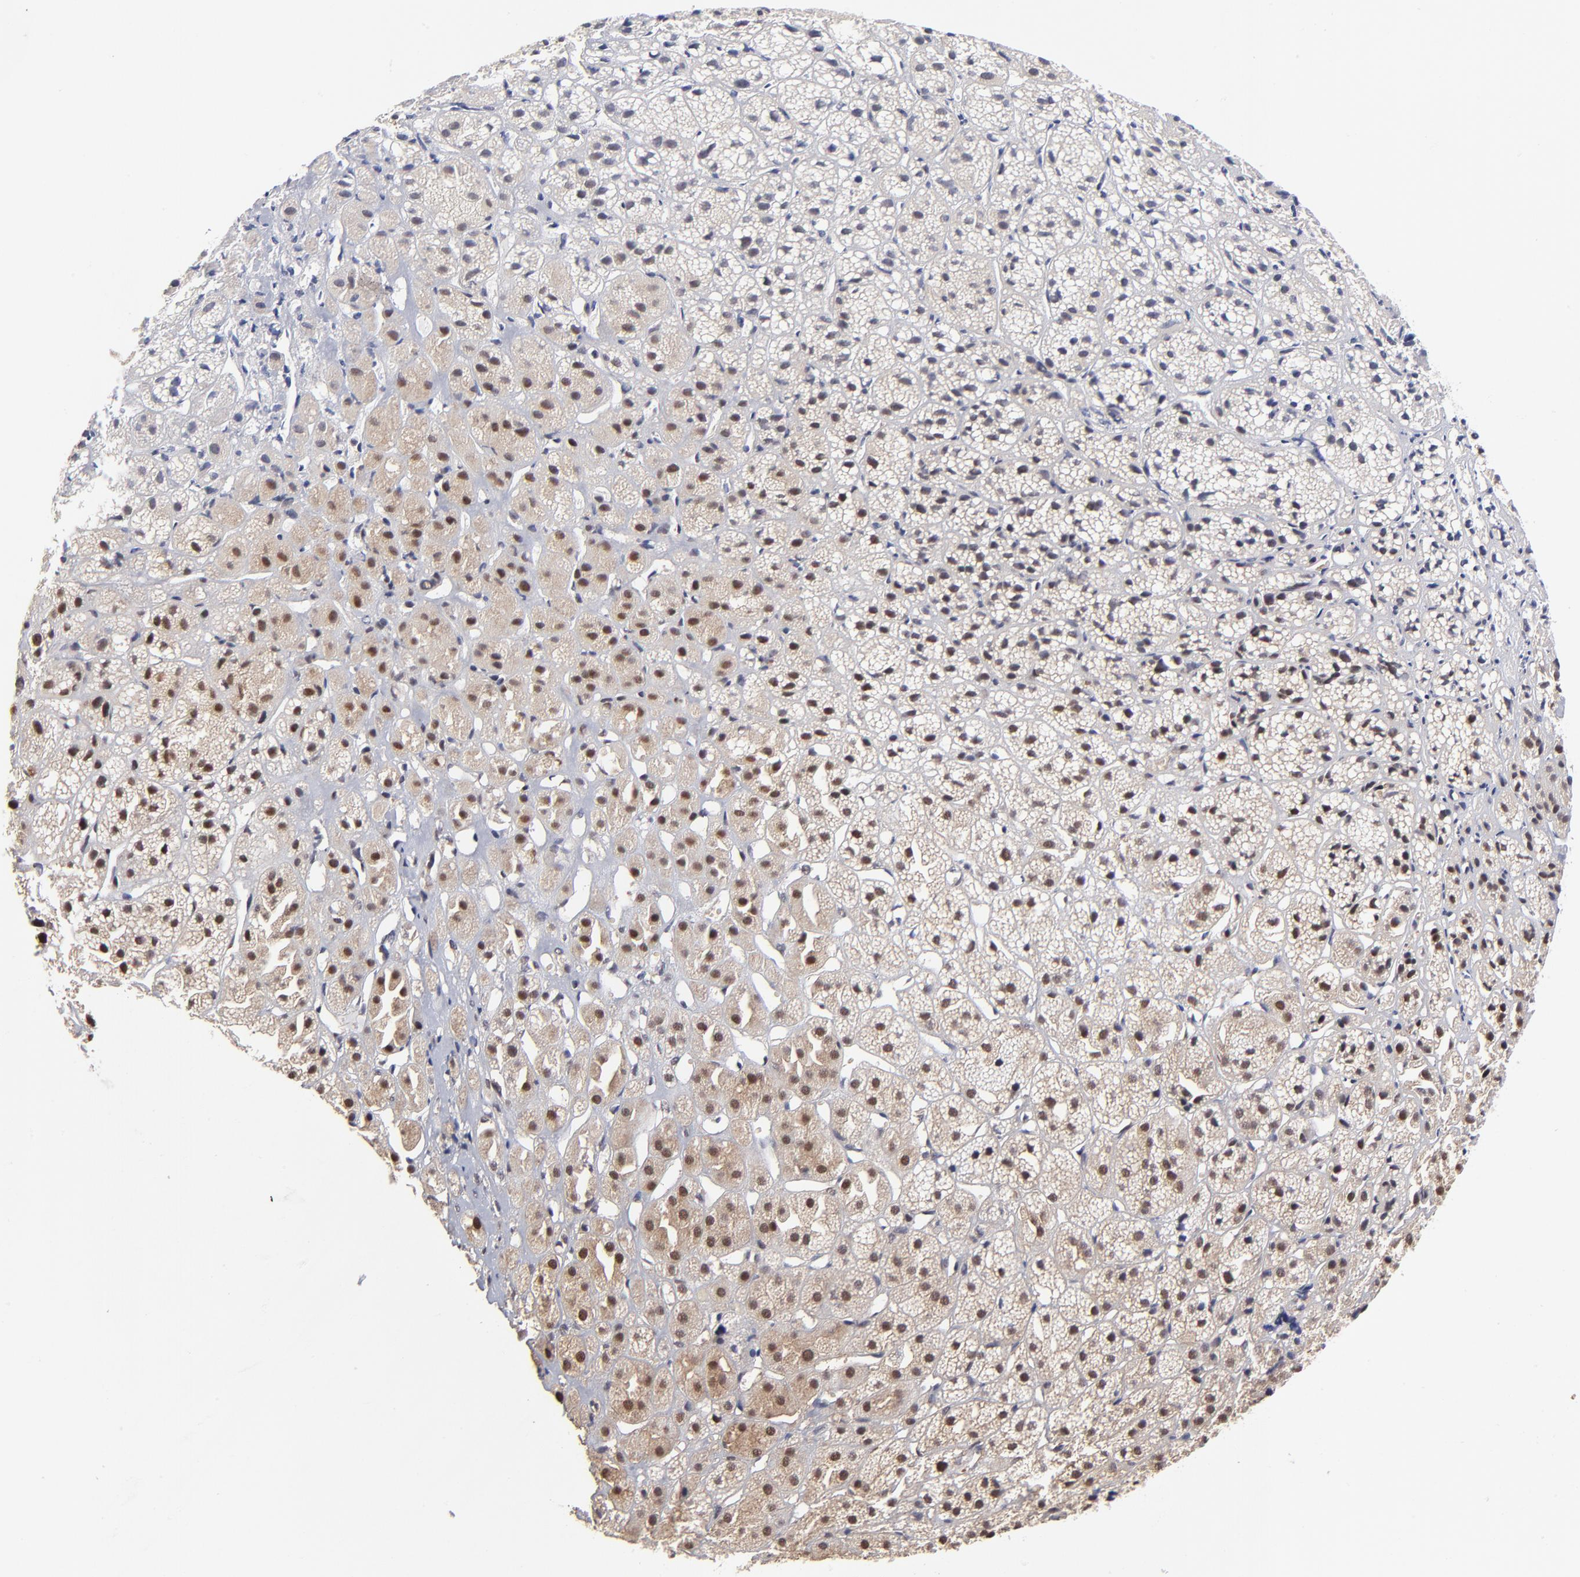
{"staining": {"intensity": "moderate", "quantity": "25%-75%", "location": "cytoplasmic/membranous,nuclear"}, "tissue": "adrenal gland", "cell_type": "Glandular cells", "image_type": "normal", "snomed": [{"axis": "morphology", "description": "Normal tissue, NOS"}, {"axis": "topography", "description": "Adrenal gland"}], "caption": "This histopathology image reveals immunohistochemistry staining of normal human adrenal gland, with medium moderate cytoplasmic/membranous,nuclear expression in about 25%-75% of glandular cells.", "gene": "PSMC4", "patient": {"sex": "female", "age": 71}}